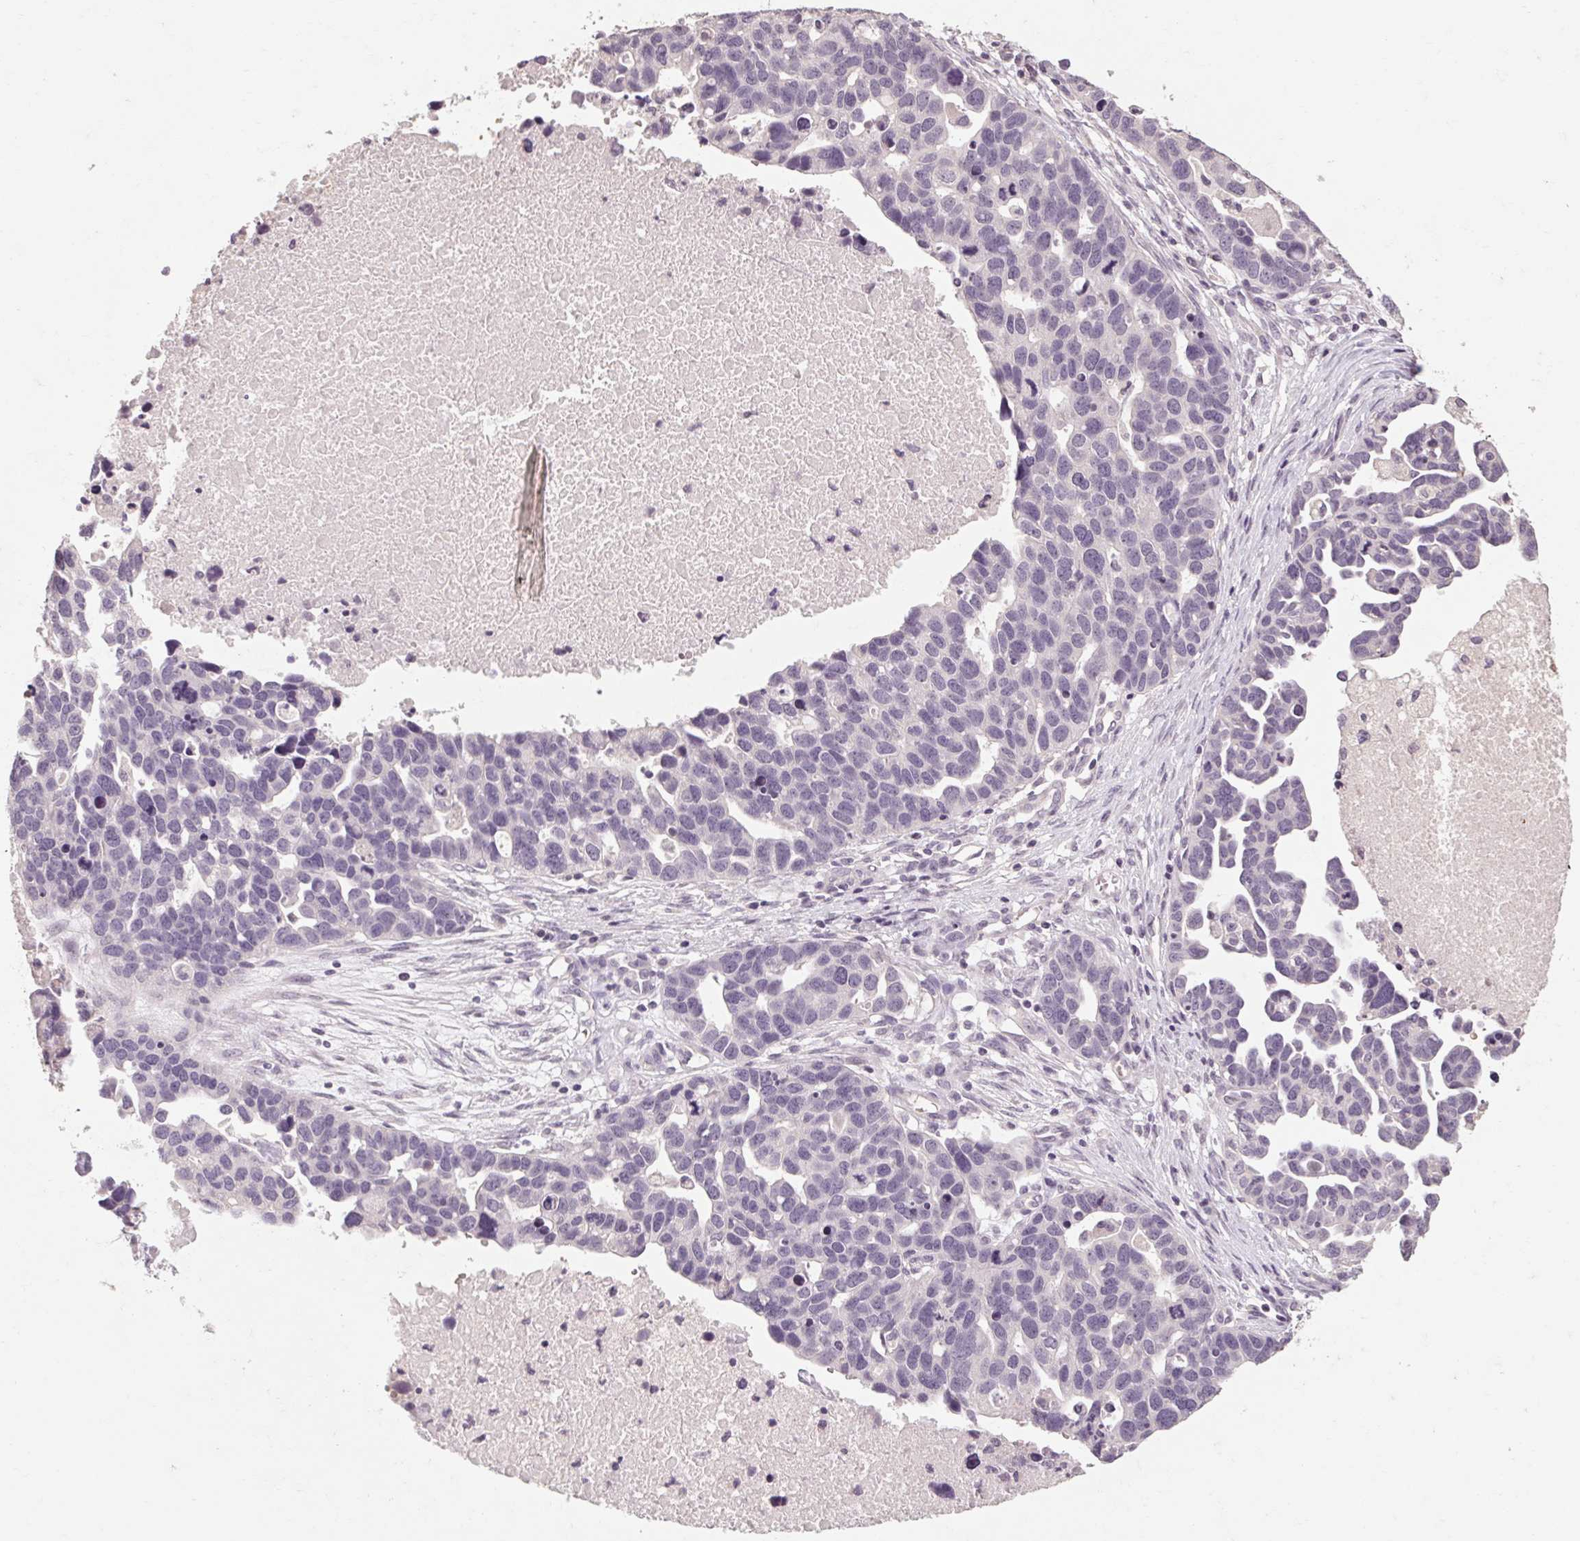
{"staining": {"intensity": "negative", "quantity": "none", "location": "none"}, "tissue": "ovarian cancer", "cell_type": "Tumor cells", "image_type": "cancer", "snomed": [{"axis": "morphology", "description": "Cystadenocarcinoma, serous, NOS"}, {"axis": "topography", "description": "Ovary"}], "caption": "Ovarian cancer was stained to show a protein in brown. There is no significant expression in tumor cells.", "gene": "POMC", "patient": {"sex": "female", "age": 54}}